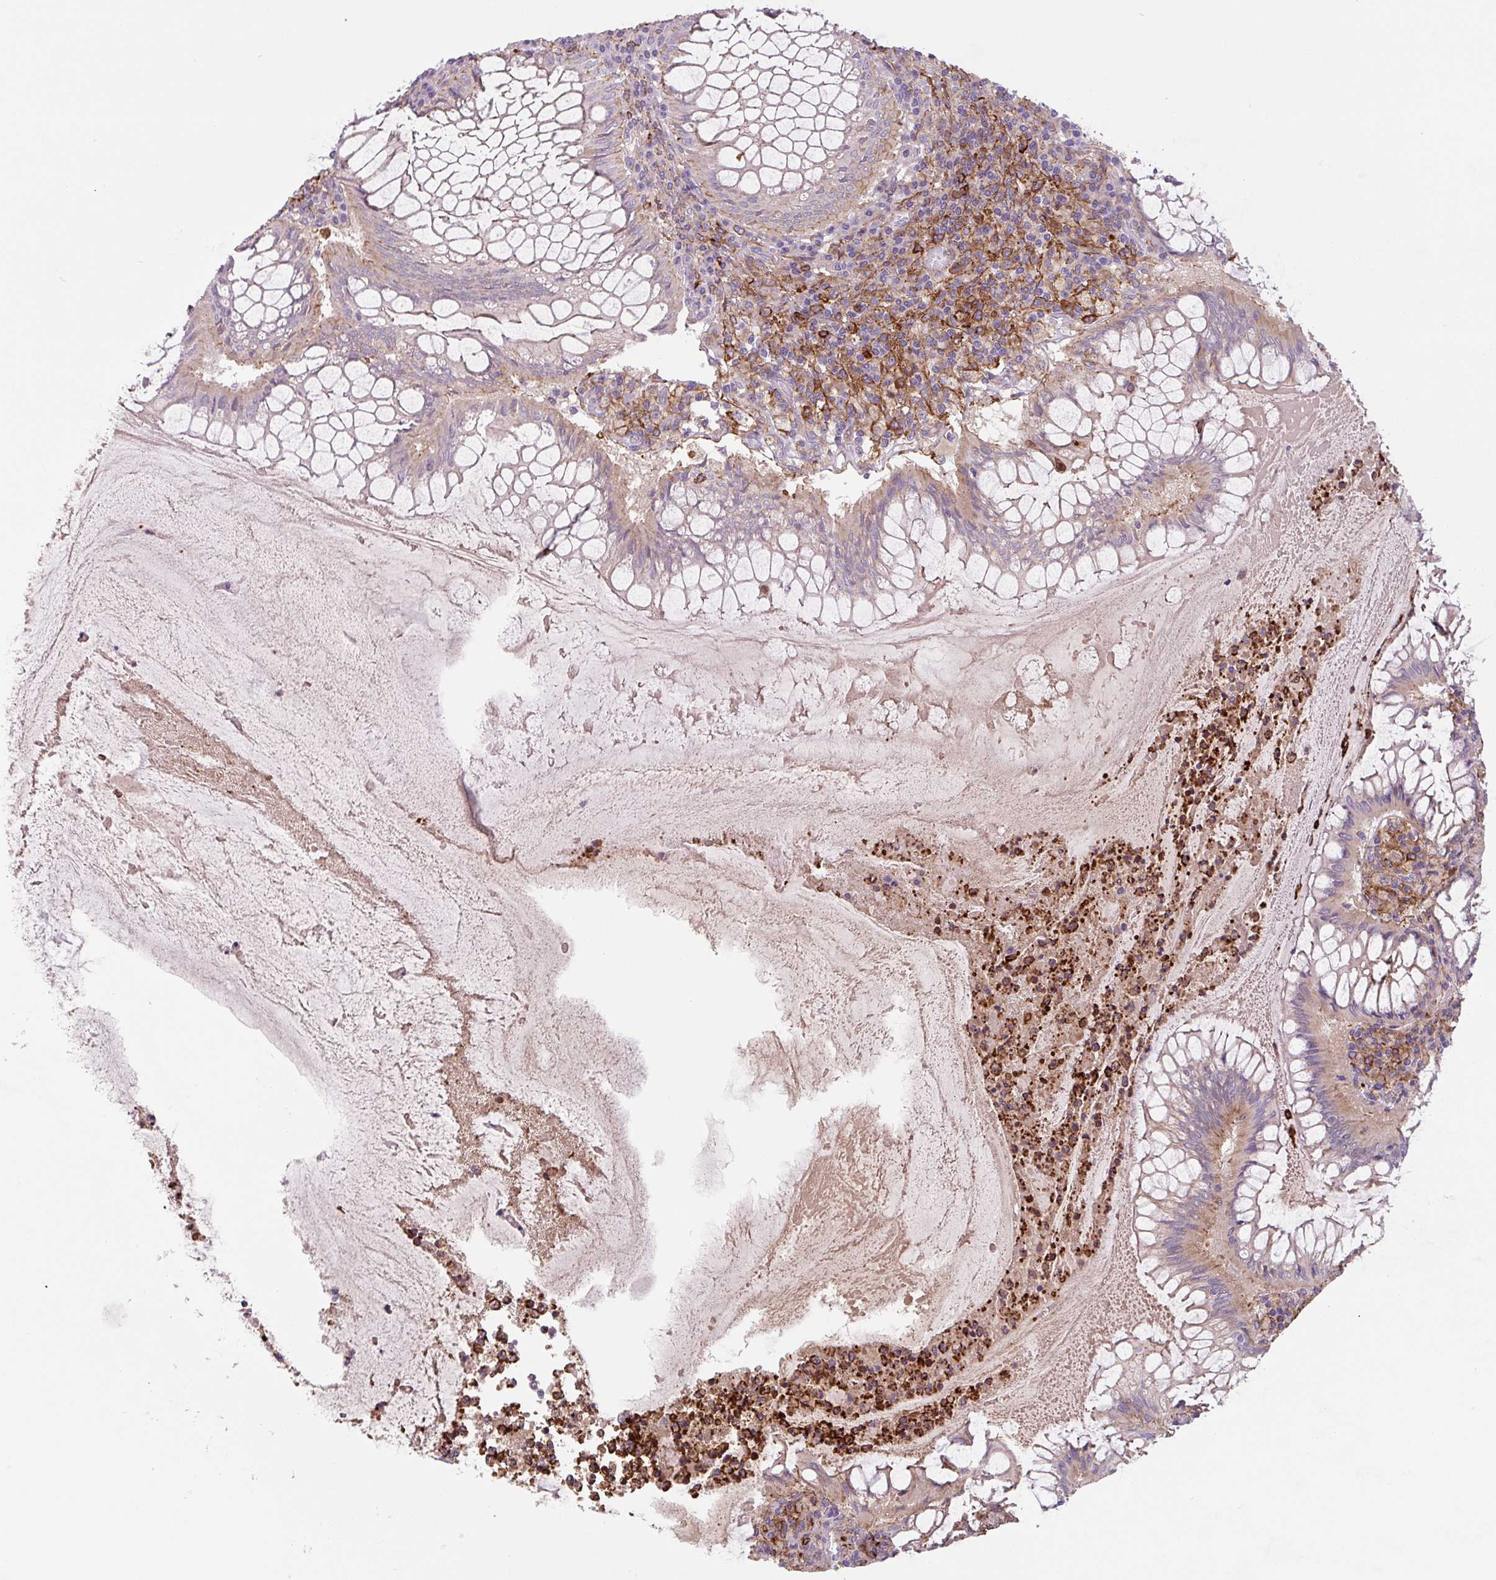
{"staining": {"intensity": "strong", "quantity": "25%-75%", "location": "cytoplasmic/membranous"}, "tissue": "colorectal cancer", "cell_type": "Tumor cells", "image_type": "cancer", "snomed": [{"axis": "morphology", "description": "Adenocarcinoma, NOS"}, {"axis": "topography", "description": "Colon"}], "caption": "The image displays a brown stain indicating the presence of a protein in the cytoplasmic/membranous of tumor cells in colorectal cancer (adenocarcinoma). Using DAB (3,3'-diaminobenzidine) (brown) and hematoxylin (blue) stains, captured at high magnification using brightfield microscopy.", "gene": "DHFR2", "patient": {"sex": "male", "age": 67}}